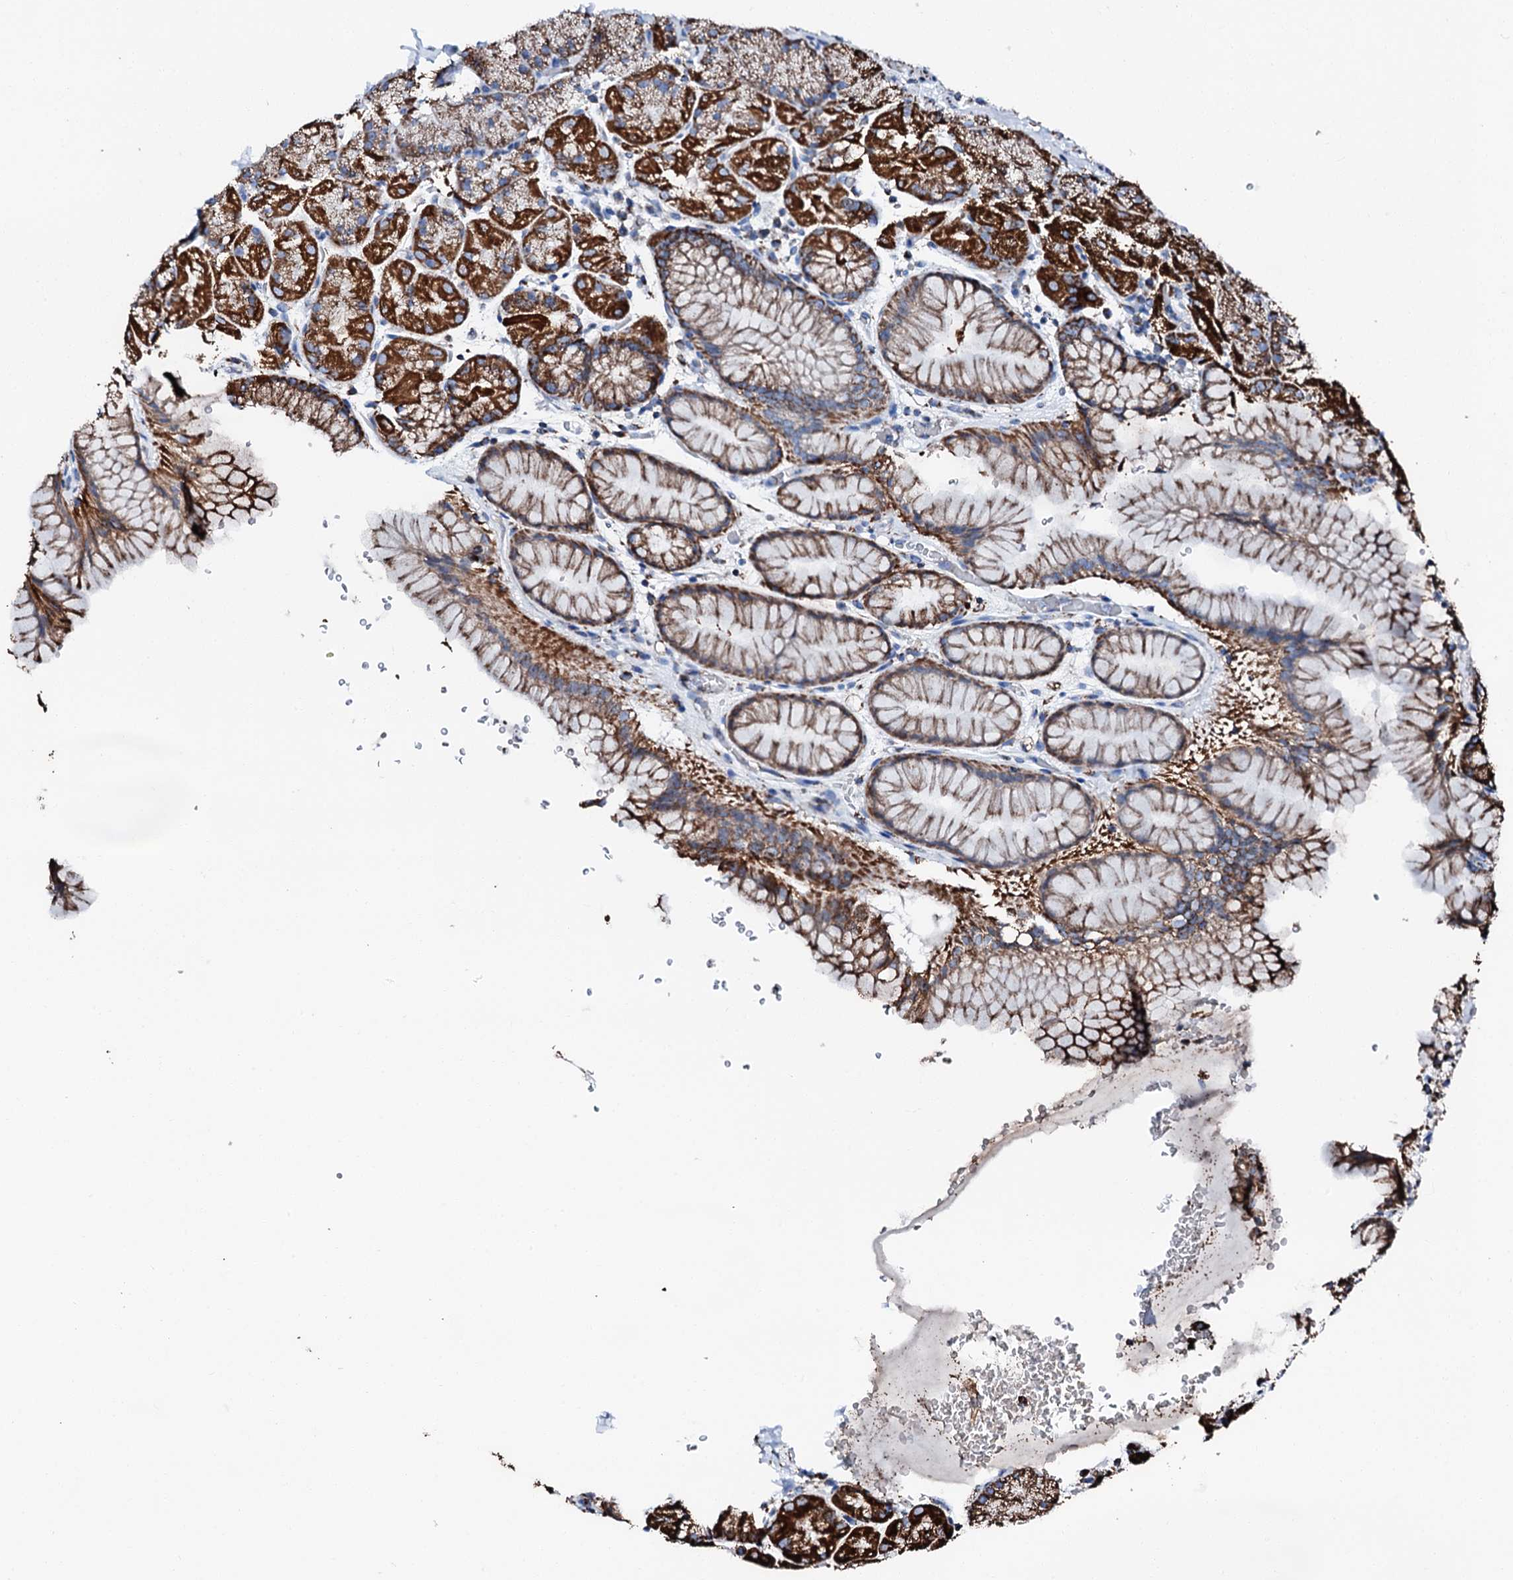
{"staining": {"intensity": "strong", "quantity": ">75%", "location": "cytoplasmic/membranous"}, "tissue": "stomach", "cell_type": "Glandular cells", "image_type": "normal", "snomed": [{"axis": "morphology", "description": "Normal tissue, NOS"}, {"axis": "topography", "description": "Stomach, upper"}, {"axis": "topography", "description": "Stomach, lower"}], "caption": "Immunohistochemistry (IHC) histopathology image of benign stomach: stomach stained using immunohistochemistry (IHC) shows high levels of strong protein expression localized specifically in the cytoplasmic/membranous of glandular cells, appearing as a cytoplasmic/membranous brown color.", "gene": "HADH", "patient": {"sex": "male", "age": 67}}